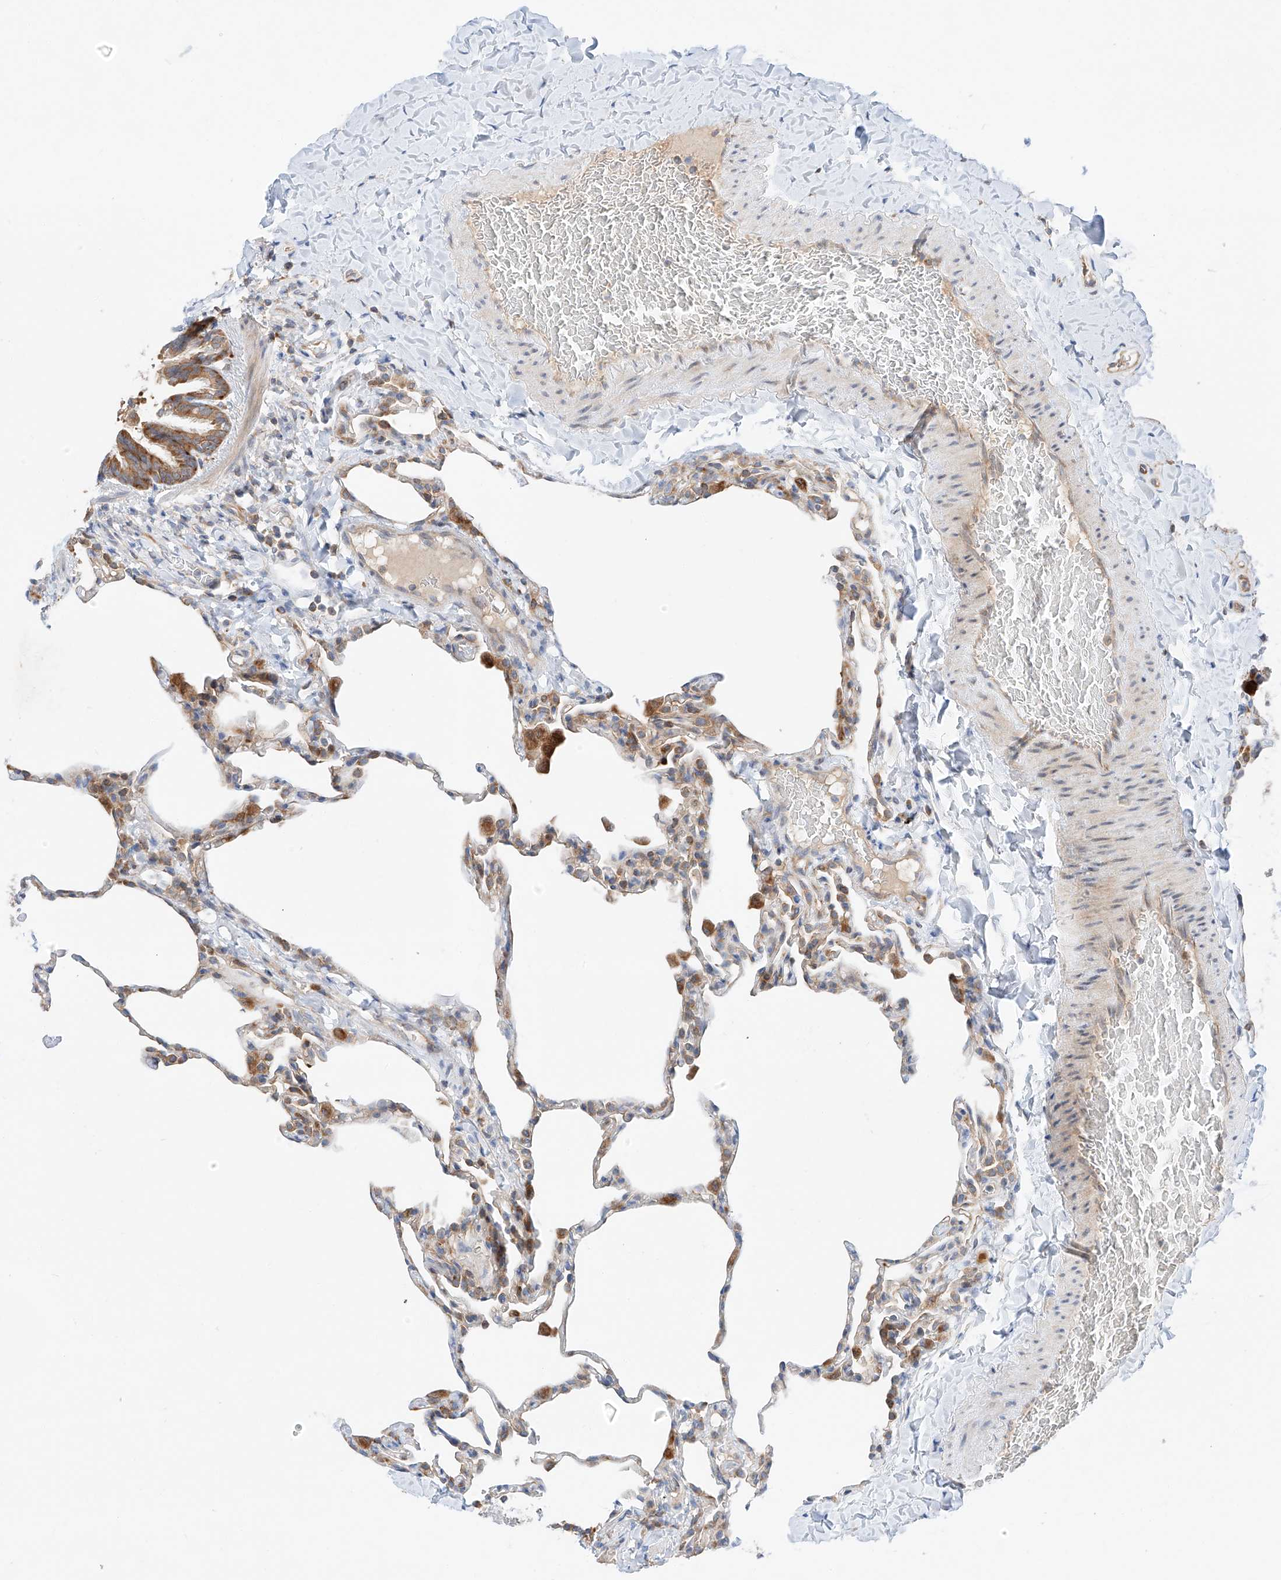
{"staining": {"intensity": "moderate", "quantity": "<25%", "location": "cytoplasmic/membranous"}, "tissue": "lung", "cell_type": "Alveolar cells", "image_type": "normal", "snomed": [{"axis": "morphology", "description": "Normal tissue, NOS"}, {"axis": "topography", "description": "Lung"}], "caption": "Immunohistochemistry (IHC) image of unremarkable human lung stained for a protein (brown), which shows low levels of moderate cytoplasmic/membranous staining in about <25% of alveolar cells.", "gene": "RUSC1", "patient": {"sex": "male", "age": 20}}